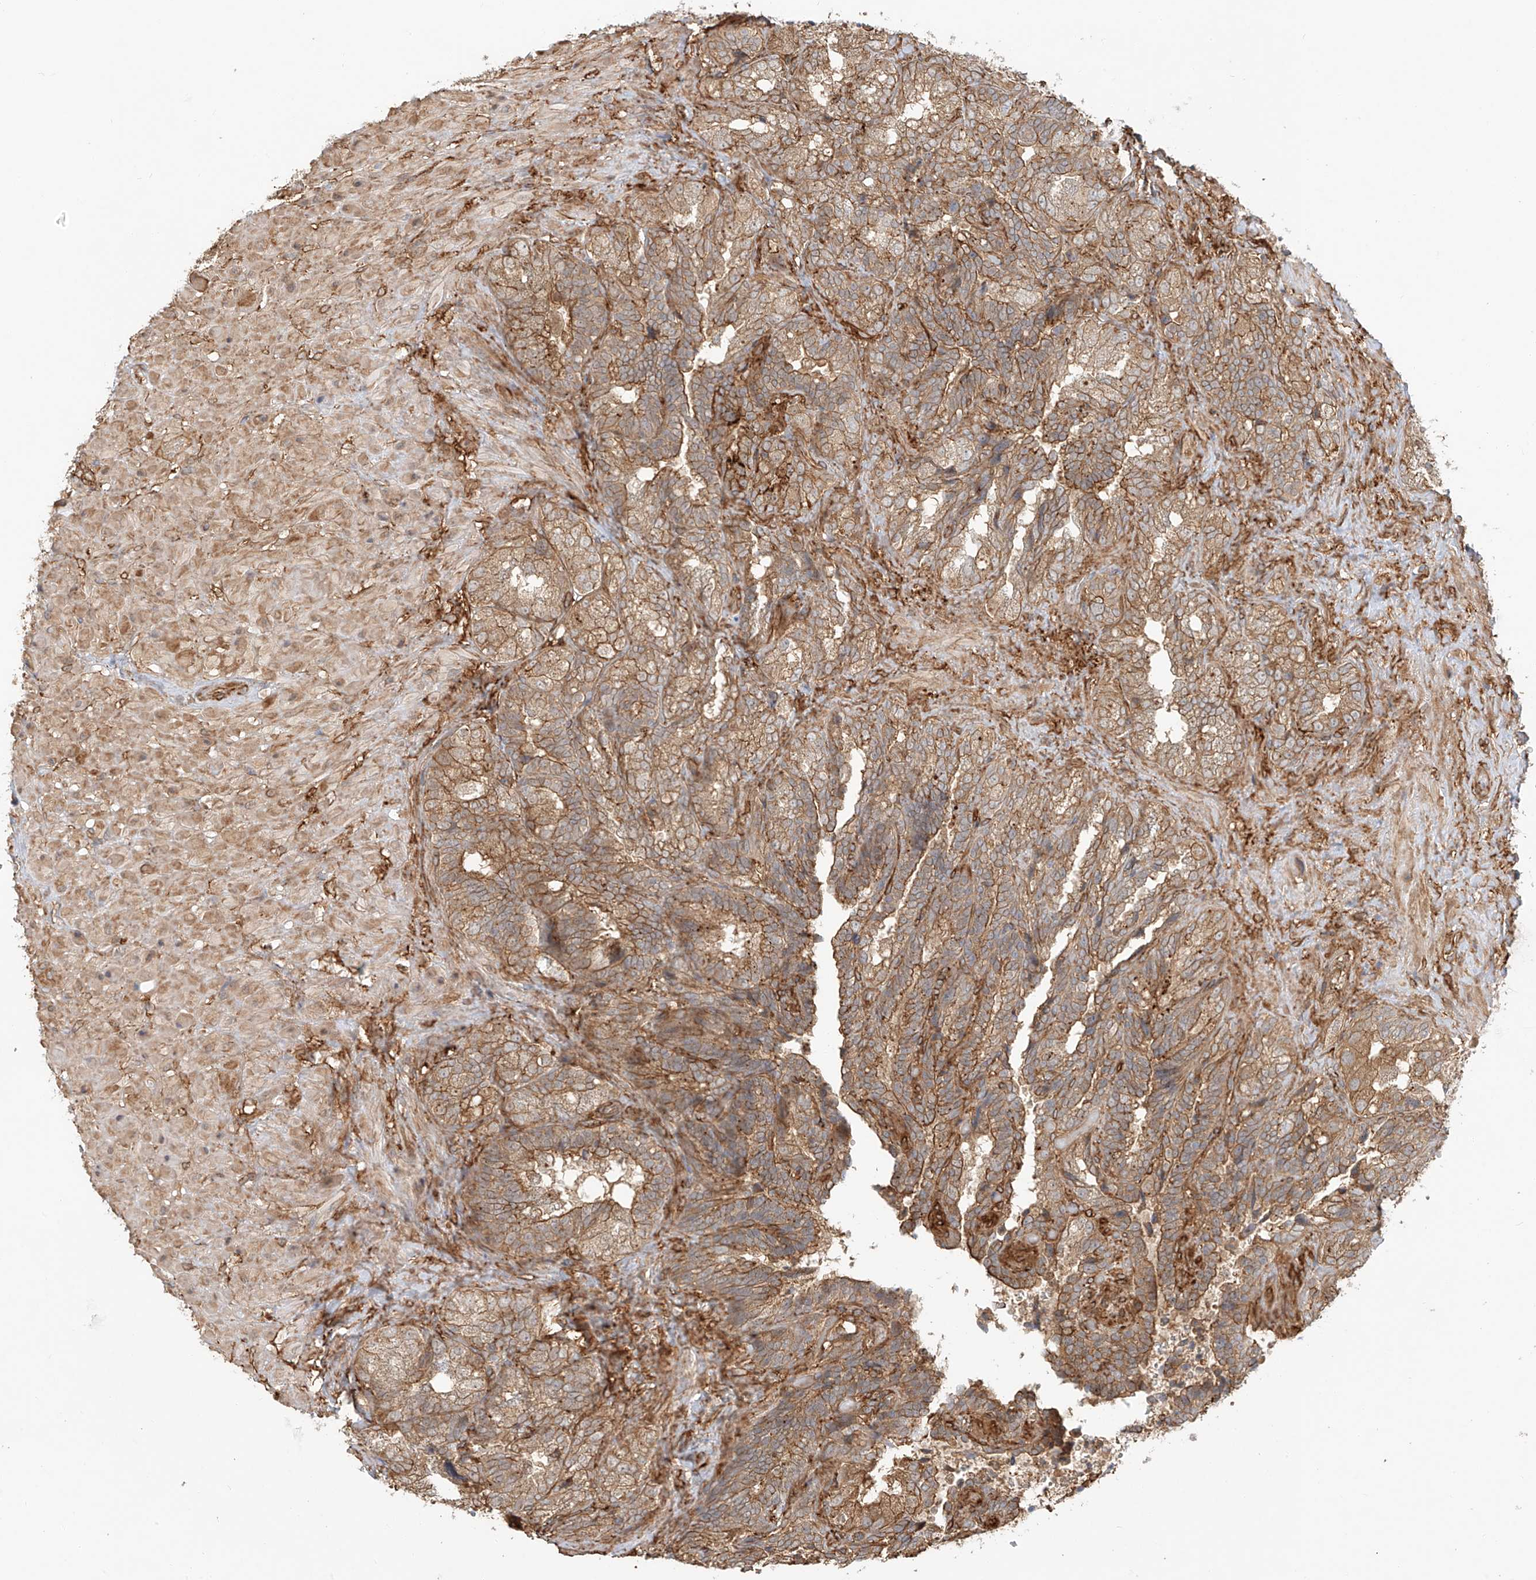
{"staining": {"intensity": "moderate", "quantity": ">75%", "location": "cytoplasmic/membranous"}, "tissue": "seminal vesicle", "cell_type": "Glandular cells", "image_type": "normal", "snomed": [{"axis": "morphology", "description": "Normal tissue, NOS"}, {"axis": "topography", "description": "Seminal veicle"}, {"axis": "topography", "description": "Peripheral nerve tissue"}], "caption": "Moderate cytoplasmic/membranous protein positivity is present in approximately >75% of glandular cells in seminal vesicle. (brown staining indicates protein expression, while blue staining denotes nuclei).", "gene": "CSMD3", "patient": {"sex": "male", "age": 63}}